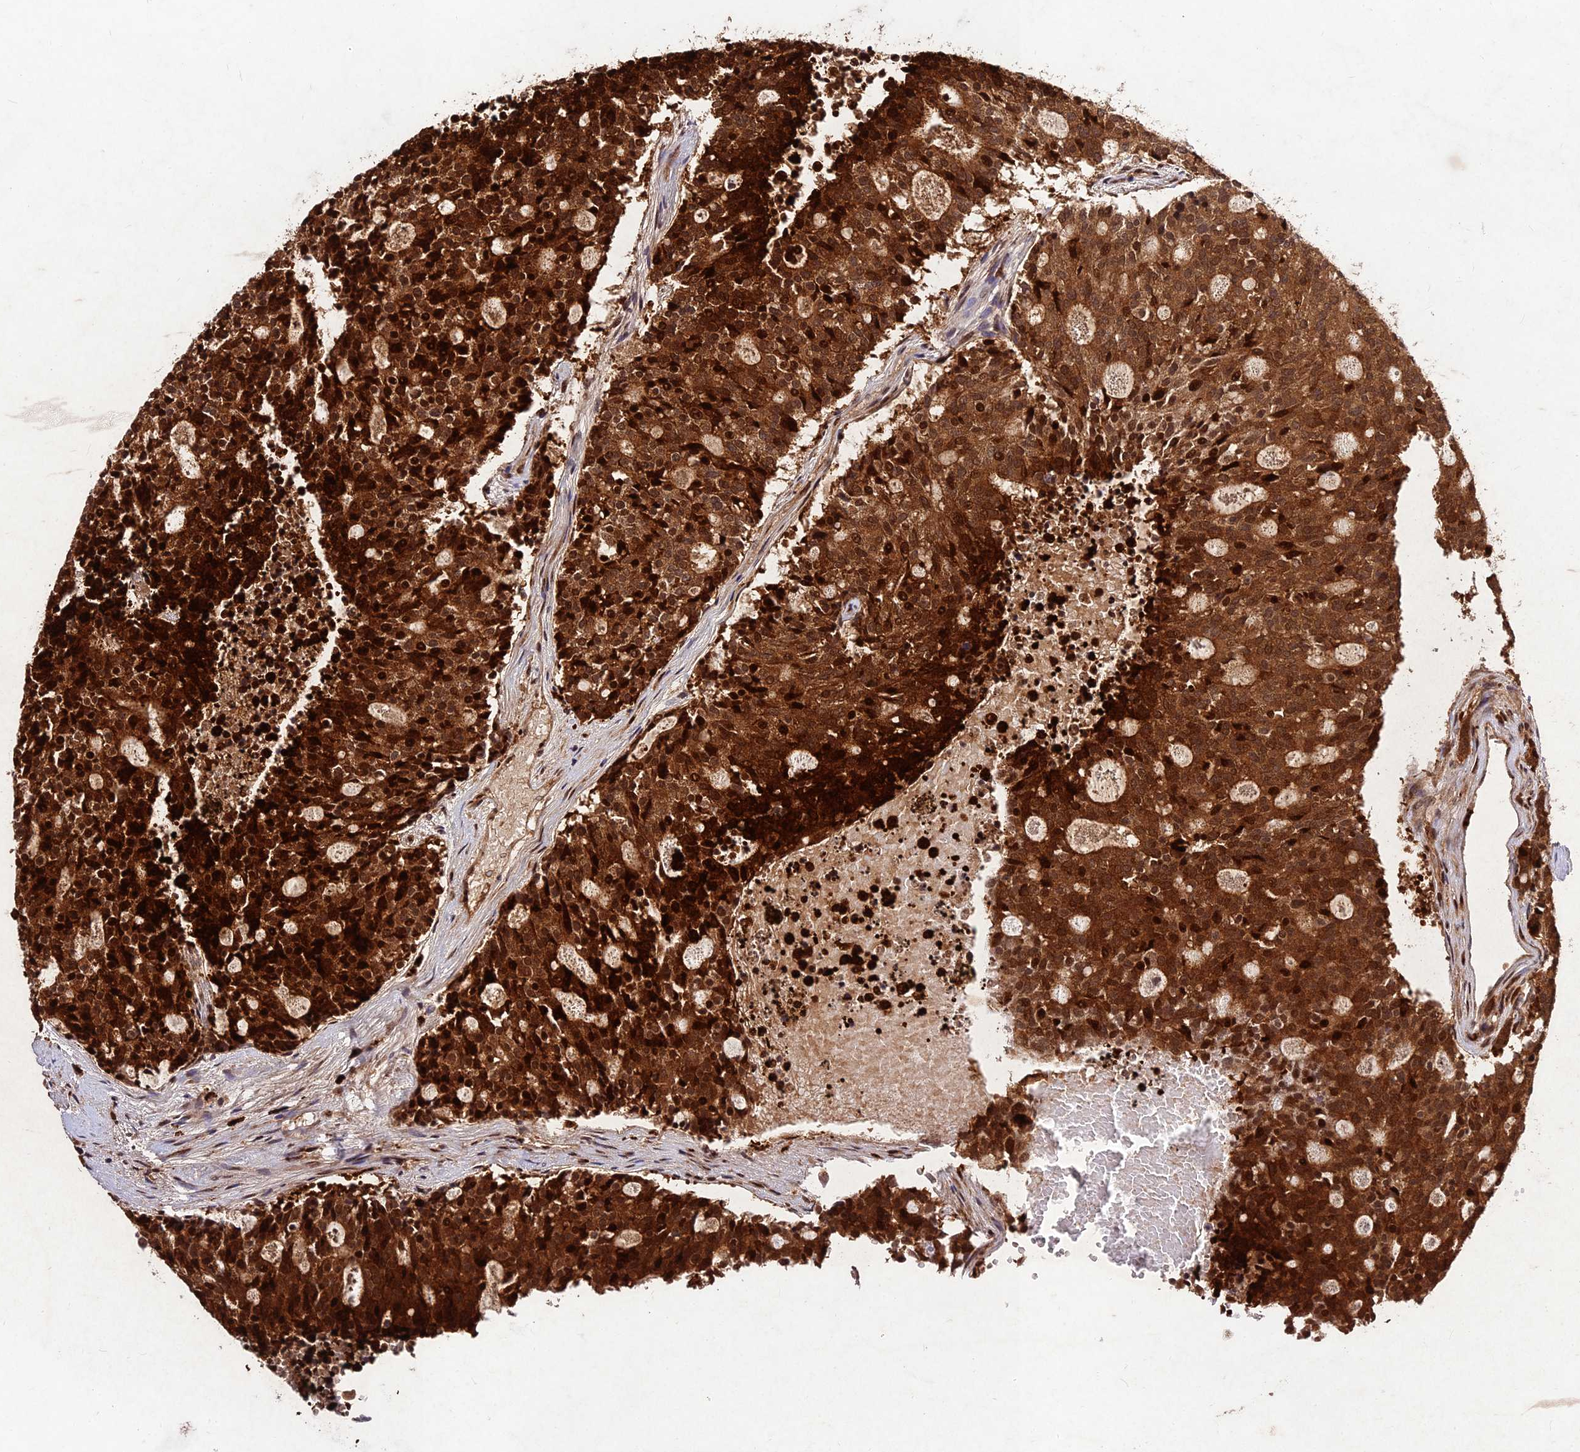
{"staining": {"intensity": "strong", "quantity": ">75%", "location": "cytoplasmic/membranous,nuclear"}, "tissue": "carcinoid", "cell_type": "Tumor cells", "image_type": "cancer", "snomed": [{"axis": "morphology", "description": "Carcinoid, malignant, NOS"}, {"axis": "topography", "description": "Pancreas"}], "caption": "Protein staining of carcinoid (malignant) tissue demonstrates strong cytoplasmic/membranous and nuclear staining in about >75% of tumor cells.", "gene": "MKKS", "patient": {"sex": "female", "age": 54}}